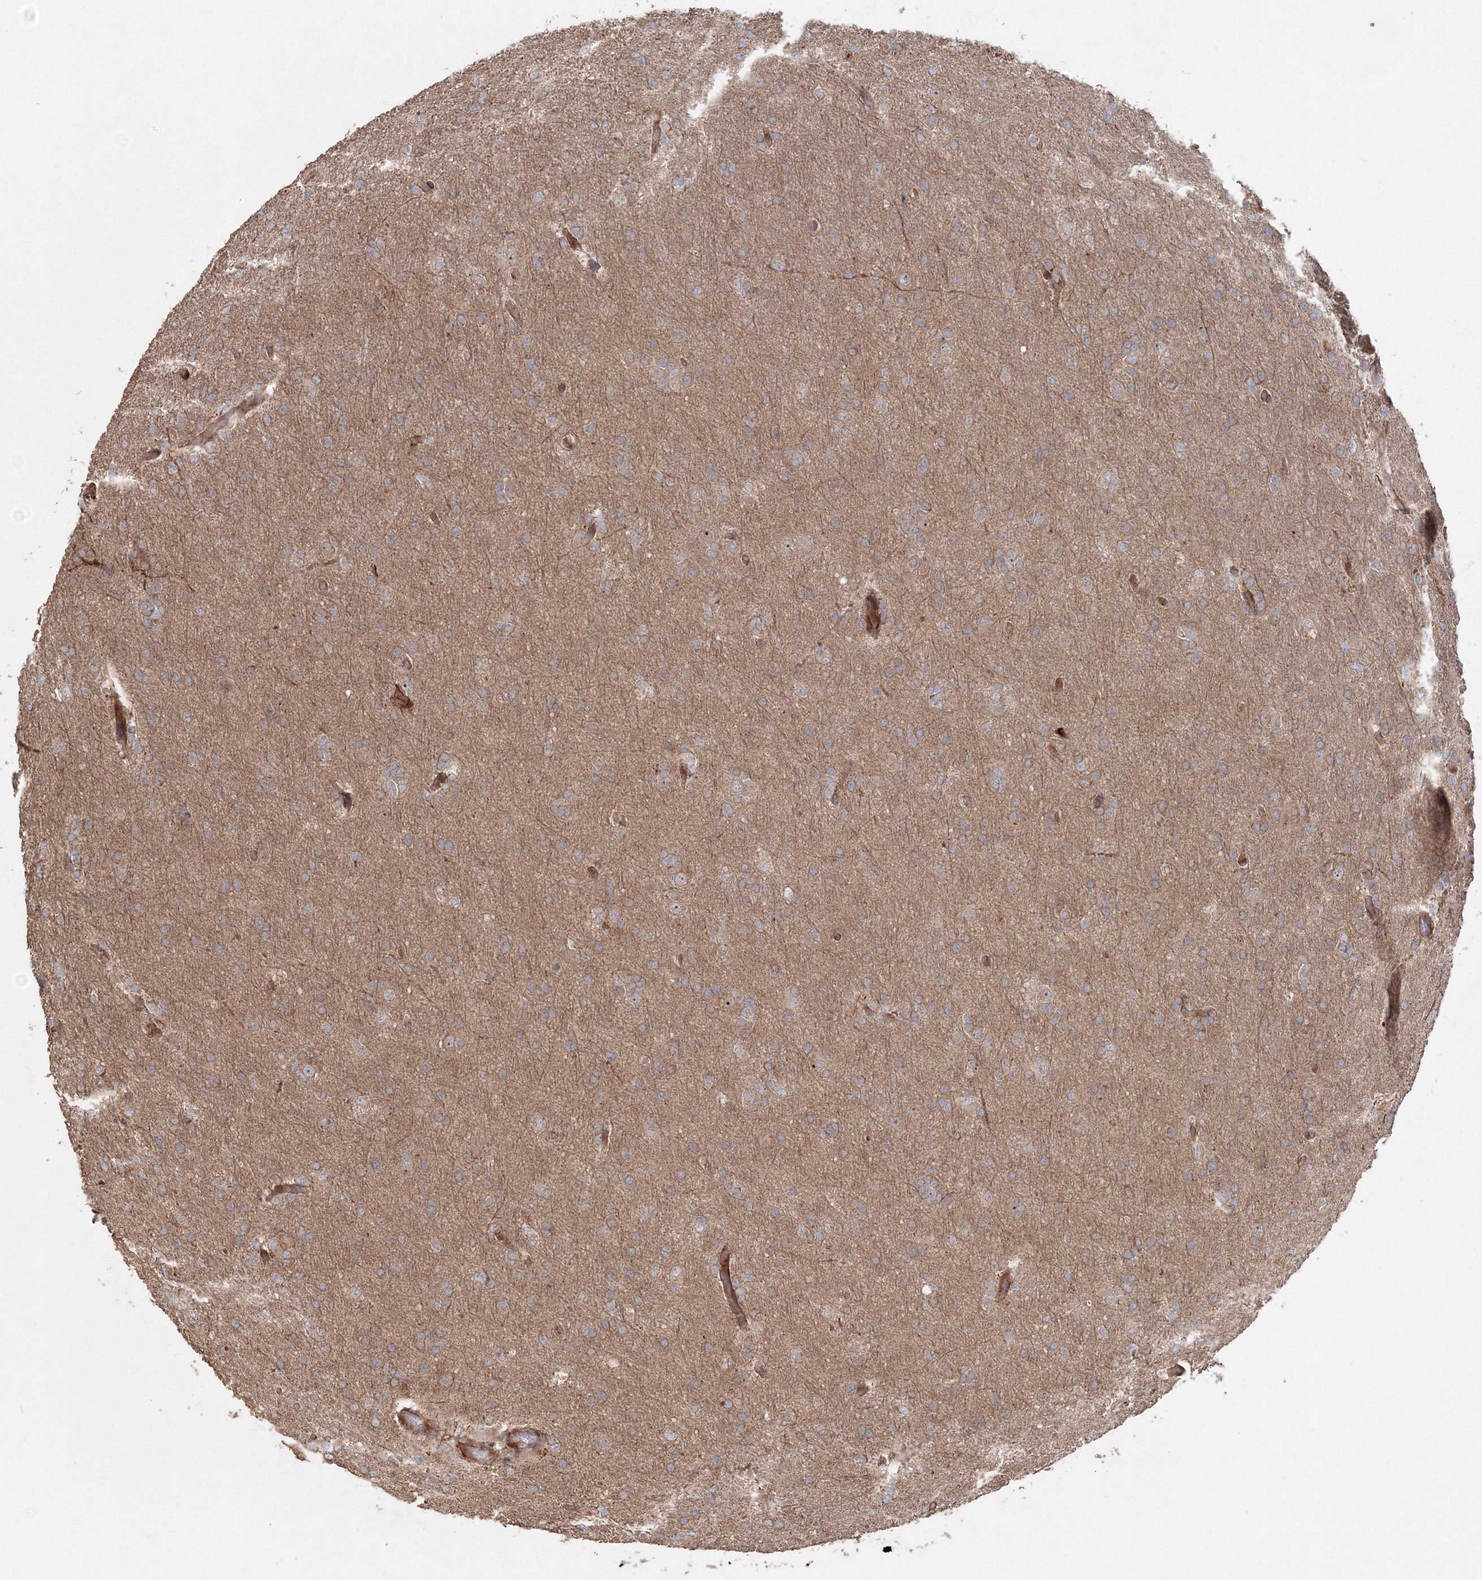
{"staining": {"intensity": "weak", "quantity": "25%-75%", "location": "cytoplasmic/membranous"}, "tissue": "glioma", "cell_type": "Tumor cells", "image_type": "cancer", "snomed": [{"axis": "morphology", "description": "Glioma, malignant, High grade"}, {"axis": "topography", "description": "Cerebral cortex"}], "caption": "Glioma stained for a protein (brown) demonstrates weak cytoplasmic/membranous positive positivity in about 25%-75% of tumor cells.", "gene": "ANAPC16", "patient": {"sex": "female", "age": 36}}